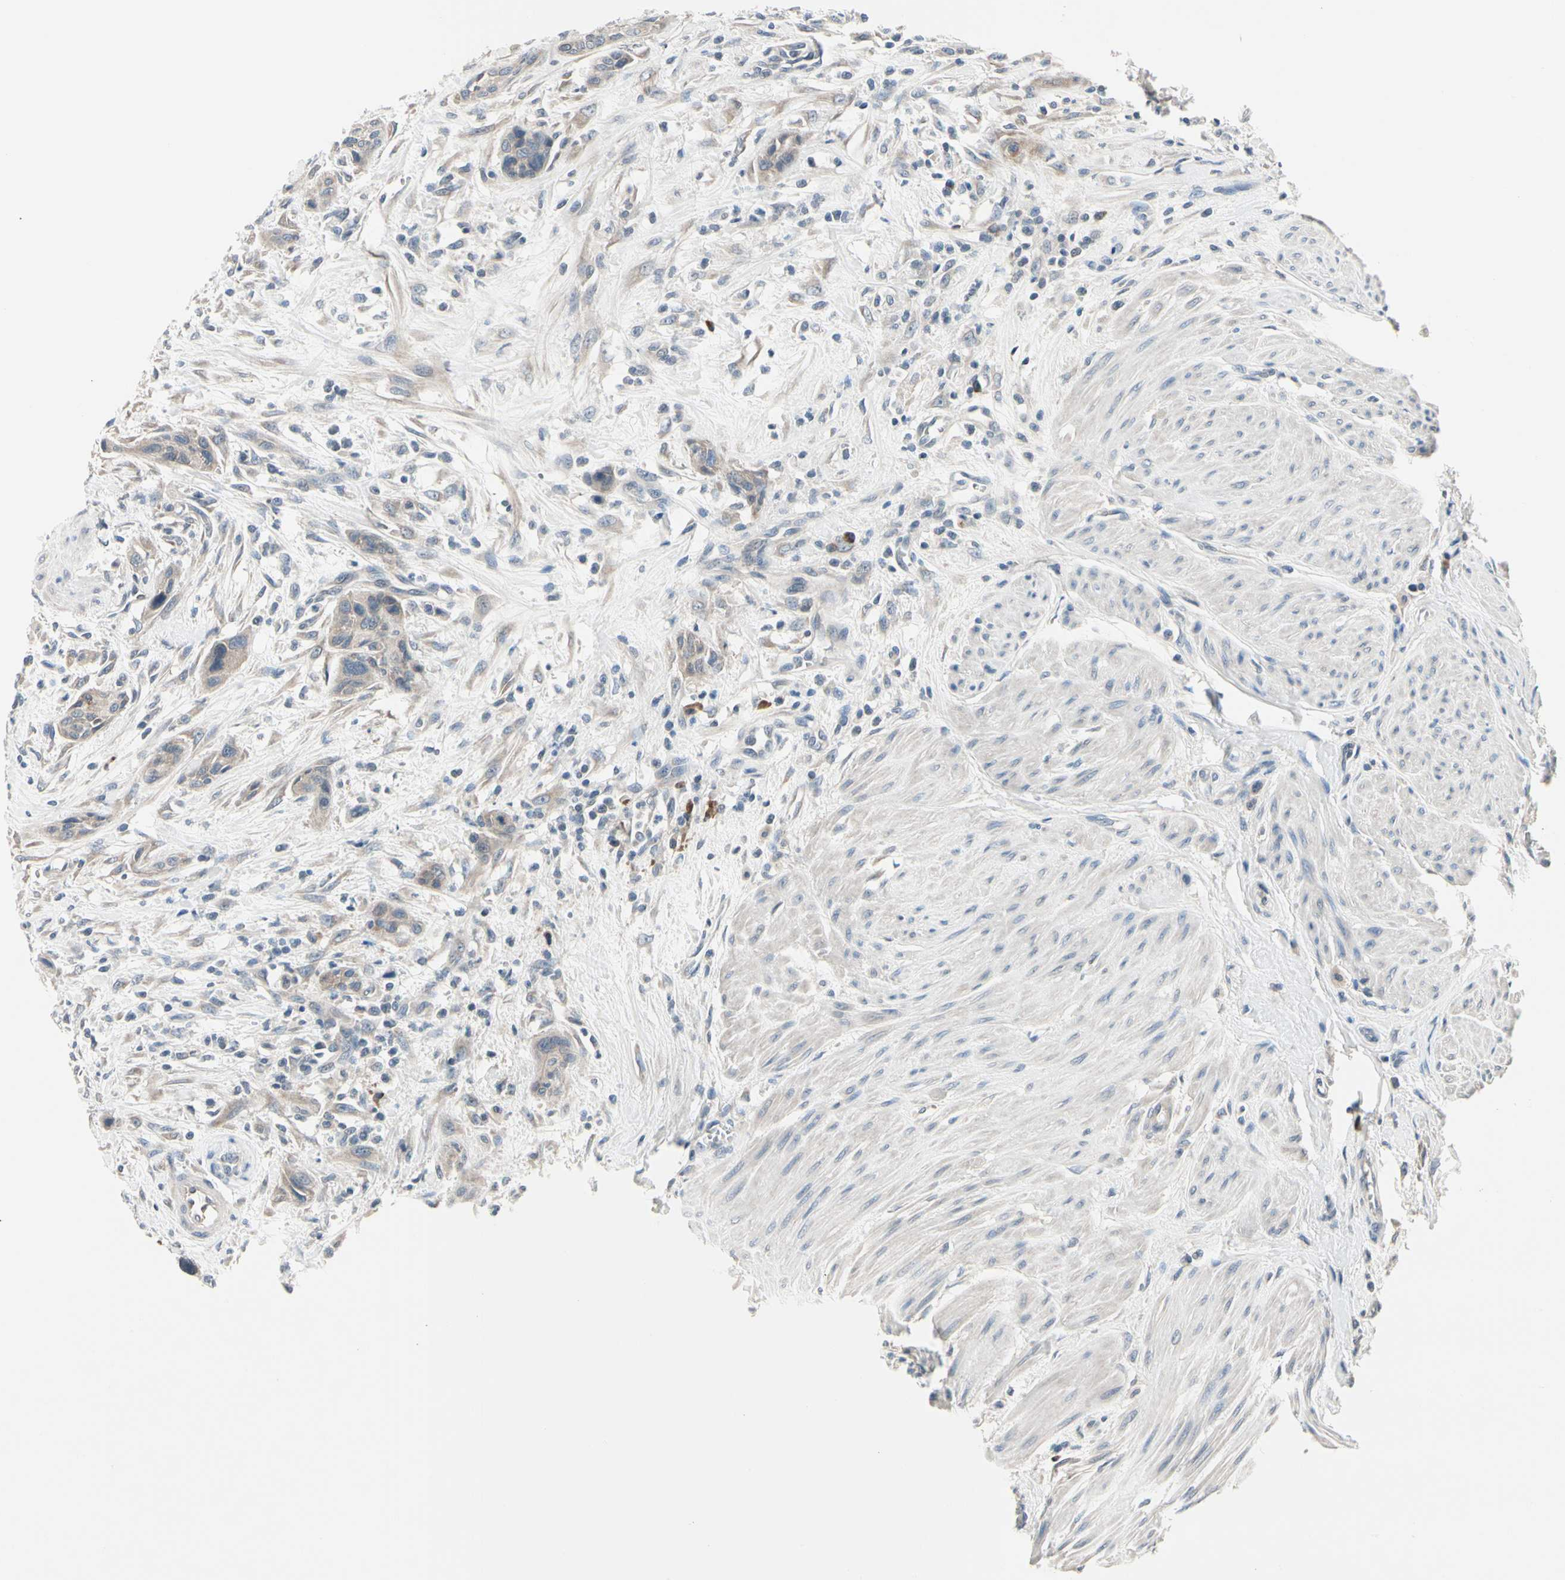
{"staining": {"intensity": "weak", "quantity": "25%-75%", "location": "cytoplasmic/membranous"}, "tissue": "urothelial cancer", "cell_type": "Tumor cells", "image_type": "cancer", "snomed": [{"axis": "morphology", "description": "Urothelial carcinoma, High grade"}, {"axis": "topography", "description": "Urinary bladder"}], "caption": "Brown immunohistochemical staining in urothelial cancer shows weak cytoplasmic/membranous positivity in about 25%-75% of tumor cells.", "gene": "SELENOK", "patient": {"sex": "male", "age": 35}}